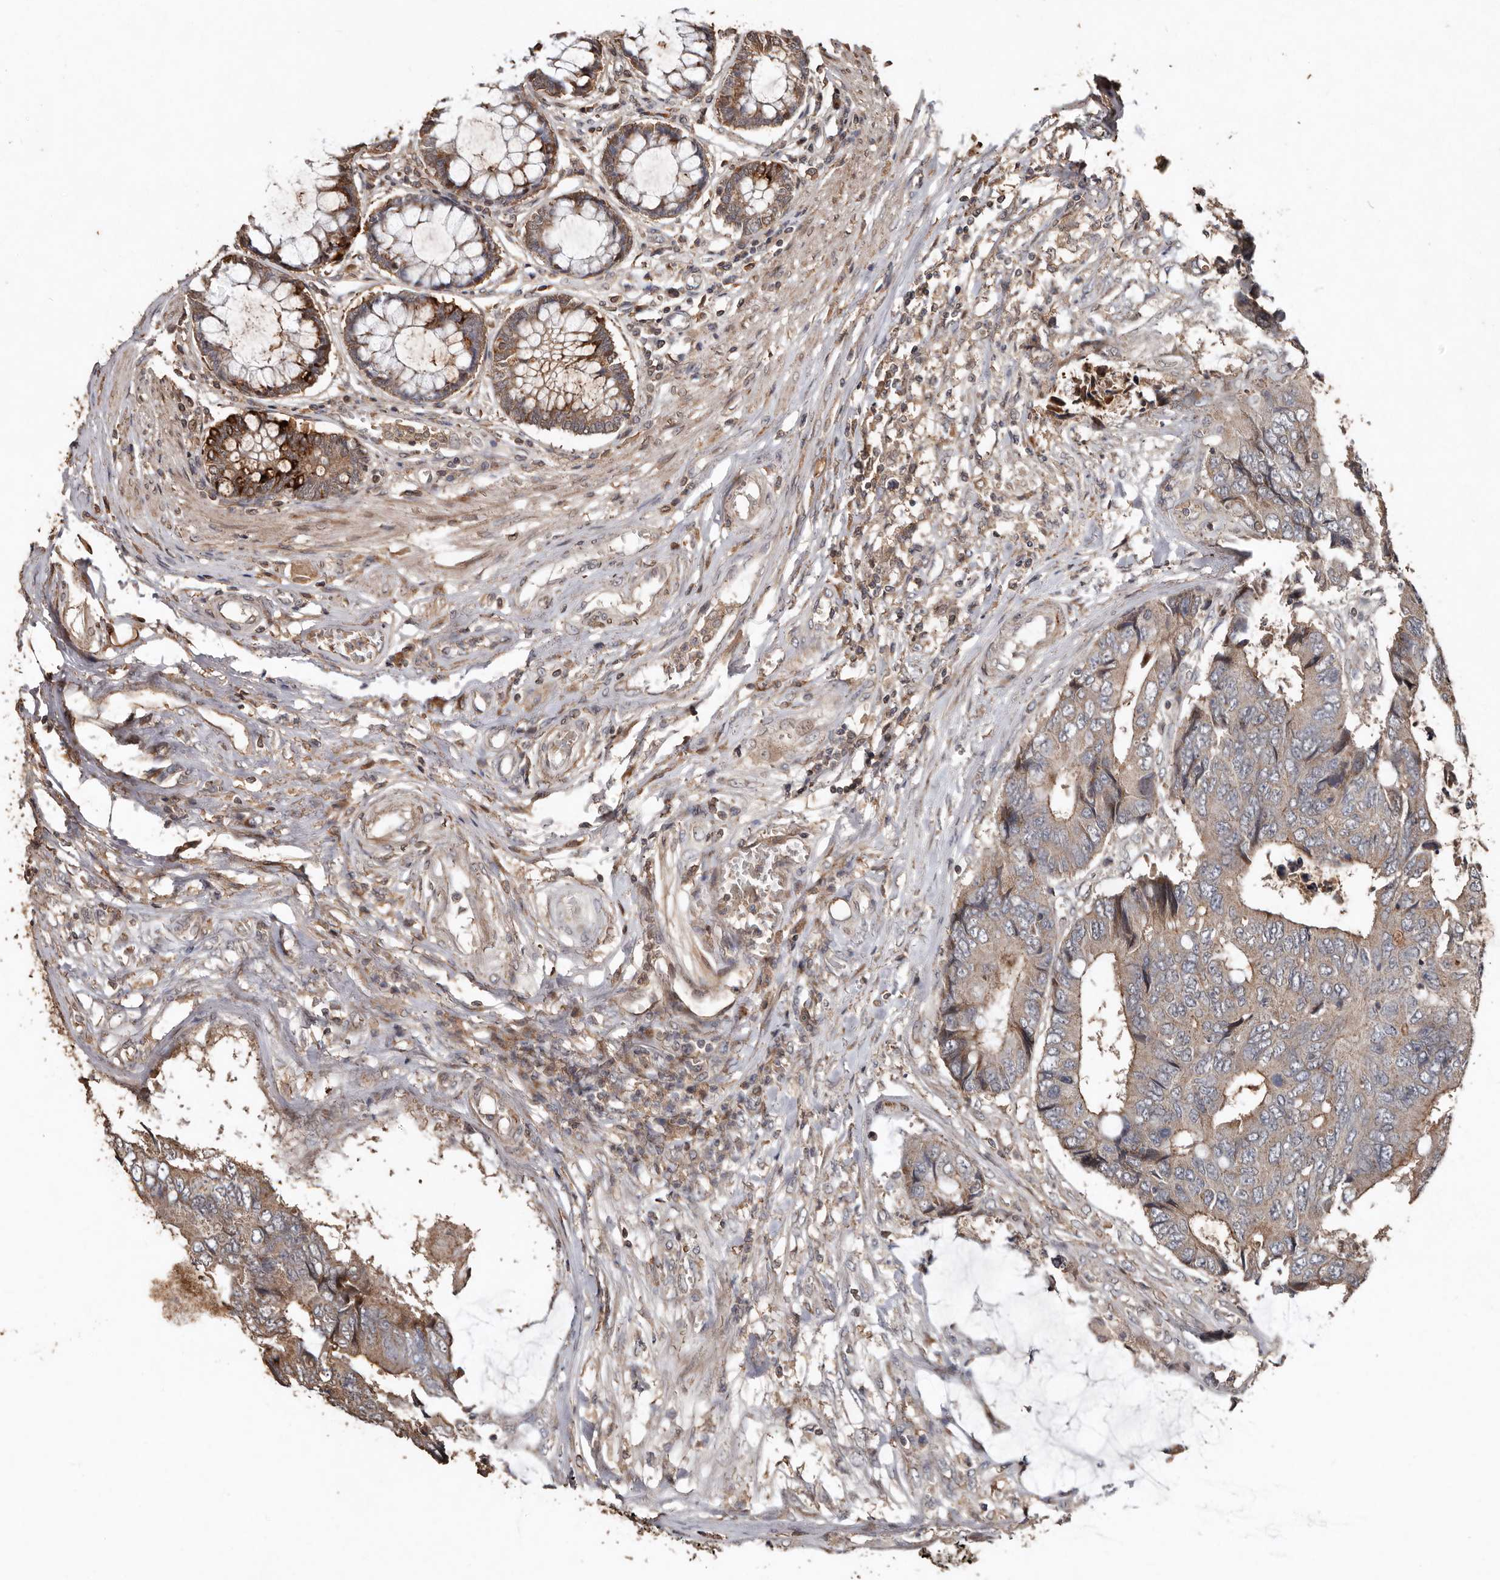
{"staining": {"intensity": "weak", "quantity": "25%-75%", "location": "cytoplasmic/membranous"}, "tissue": "colorectal cancer", "cell_type": "Tumor cells", "image_type": "cancer", "snomed": [{"axis": "morphology", "description": "Adenocarcinoma, NOS"}, {"axis": "topography", "description": "Rectum"}], "caption": "This histopathology image demonstrates immunohistochemistry (IHC) staining of colorectal adenocarcinoma, with low weak cytoplasmic/membranous positivity in approximately 25%-75% of tumor cells.", "gene": "RANBP17", "patient": {"sex": "male", "age": 84}}